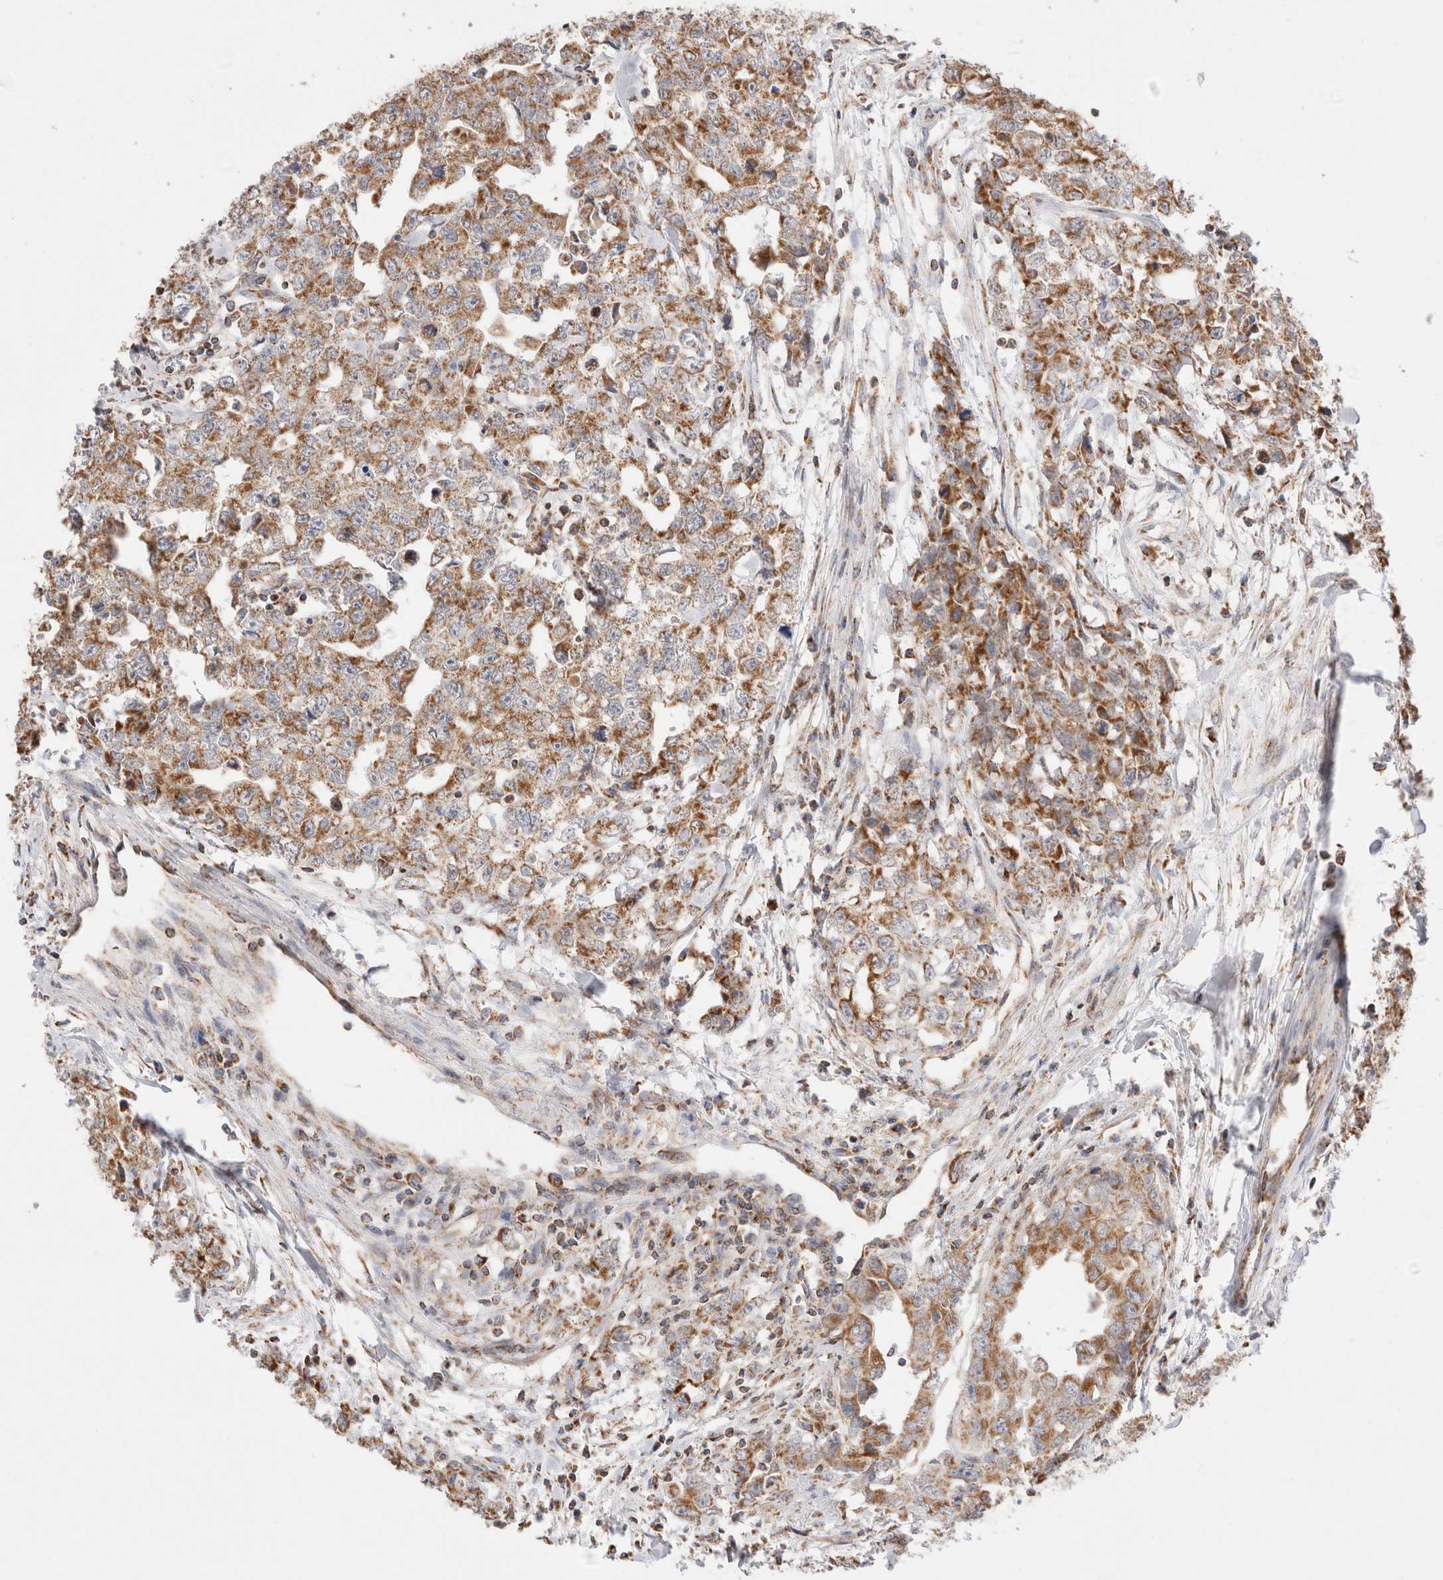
{"staining": {"intensity": "moderate", "quantity": ">75%", "location": "cytoplasmic/membranous"}, "tissue": "testis cancer", "cell_type": "Tumor cells", "image_type": "cancer", "snomed": [{"axis": "morphology", "description": "Carcinoma, Embryonal, NOS"}, {"axis": "topography", "description": "Testis"}], "caption": "Human embryonal carcinoma (testis) stained with a brown dye shows moderate cytoplasmic/membranous positive positivity in about >75% of tumor cells.", "gene": "TMPPE", "patient": {"sex": "male", "age": 28}}